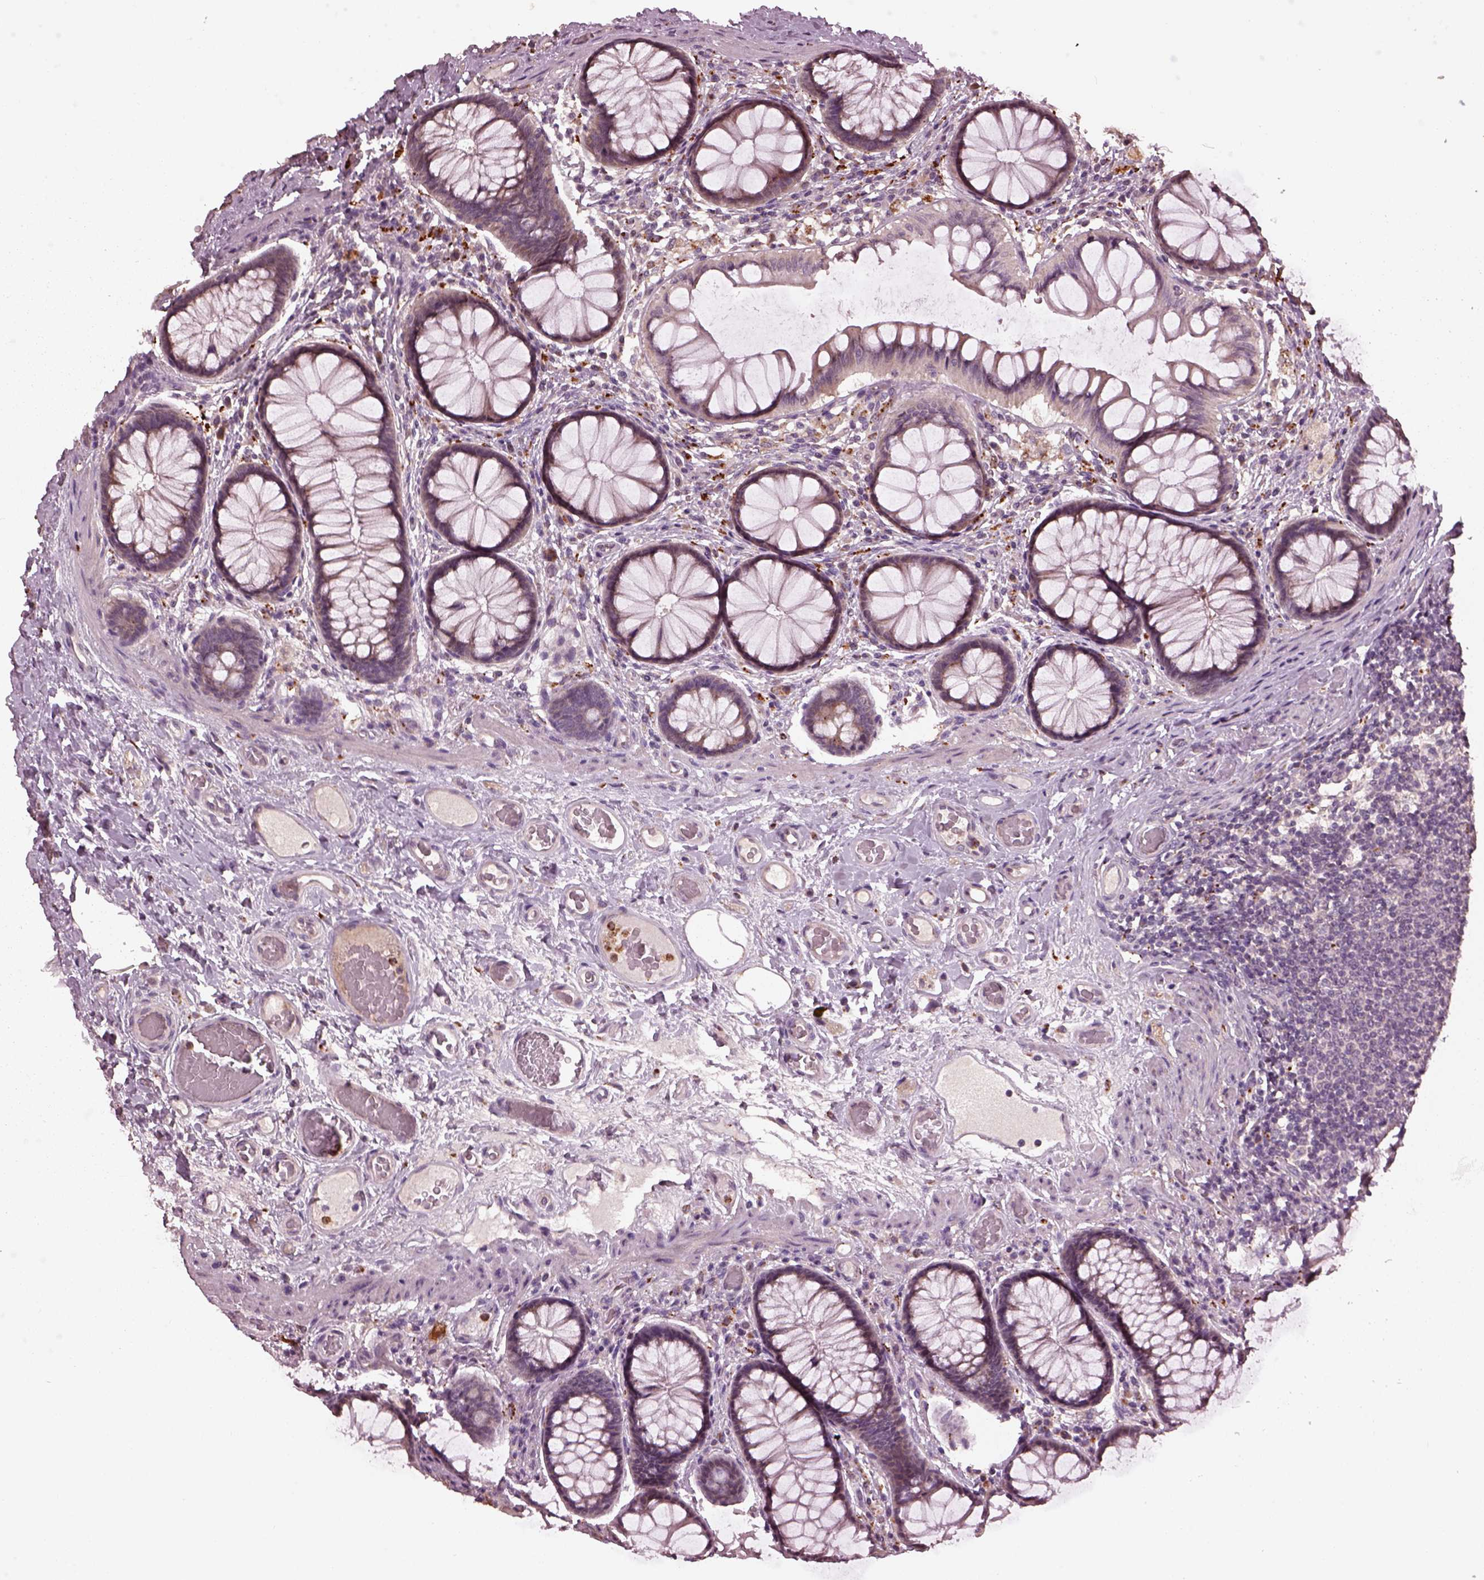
{"staining": {"intensity": "negative", "quantity": "none", "location": "none"}, "tissue": "colon", "cell_type": "Endothelial cells", "image_type": "normal", "snomed": [{"axis": "morphology", "description": "Normal tissue, NOS"}, {"axis": "topography", "description": "Colon"}], "caption": "This is an immunohistochemistry photomicrograph of benign human colon. There is no staining in endothelial cells.", "gene": "RUFY3", "patient": {"sex": "female", "age": 65}}